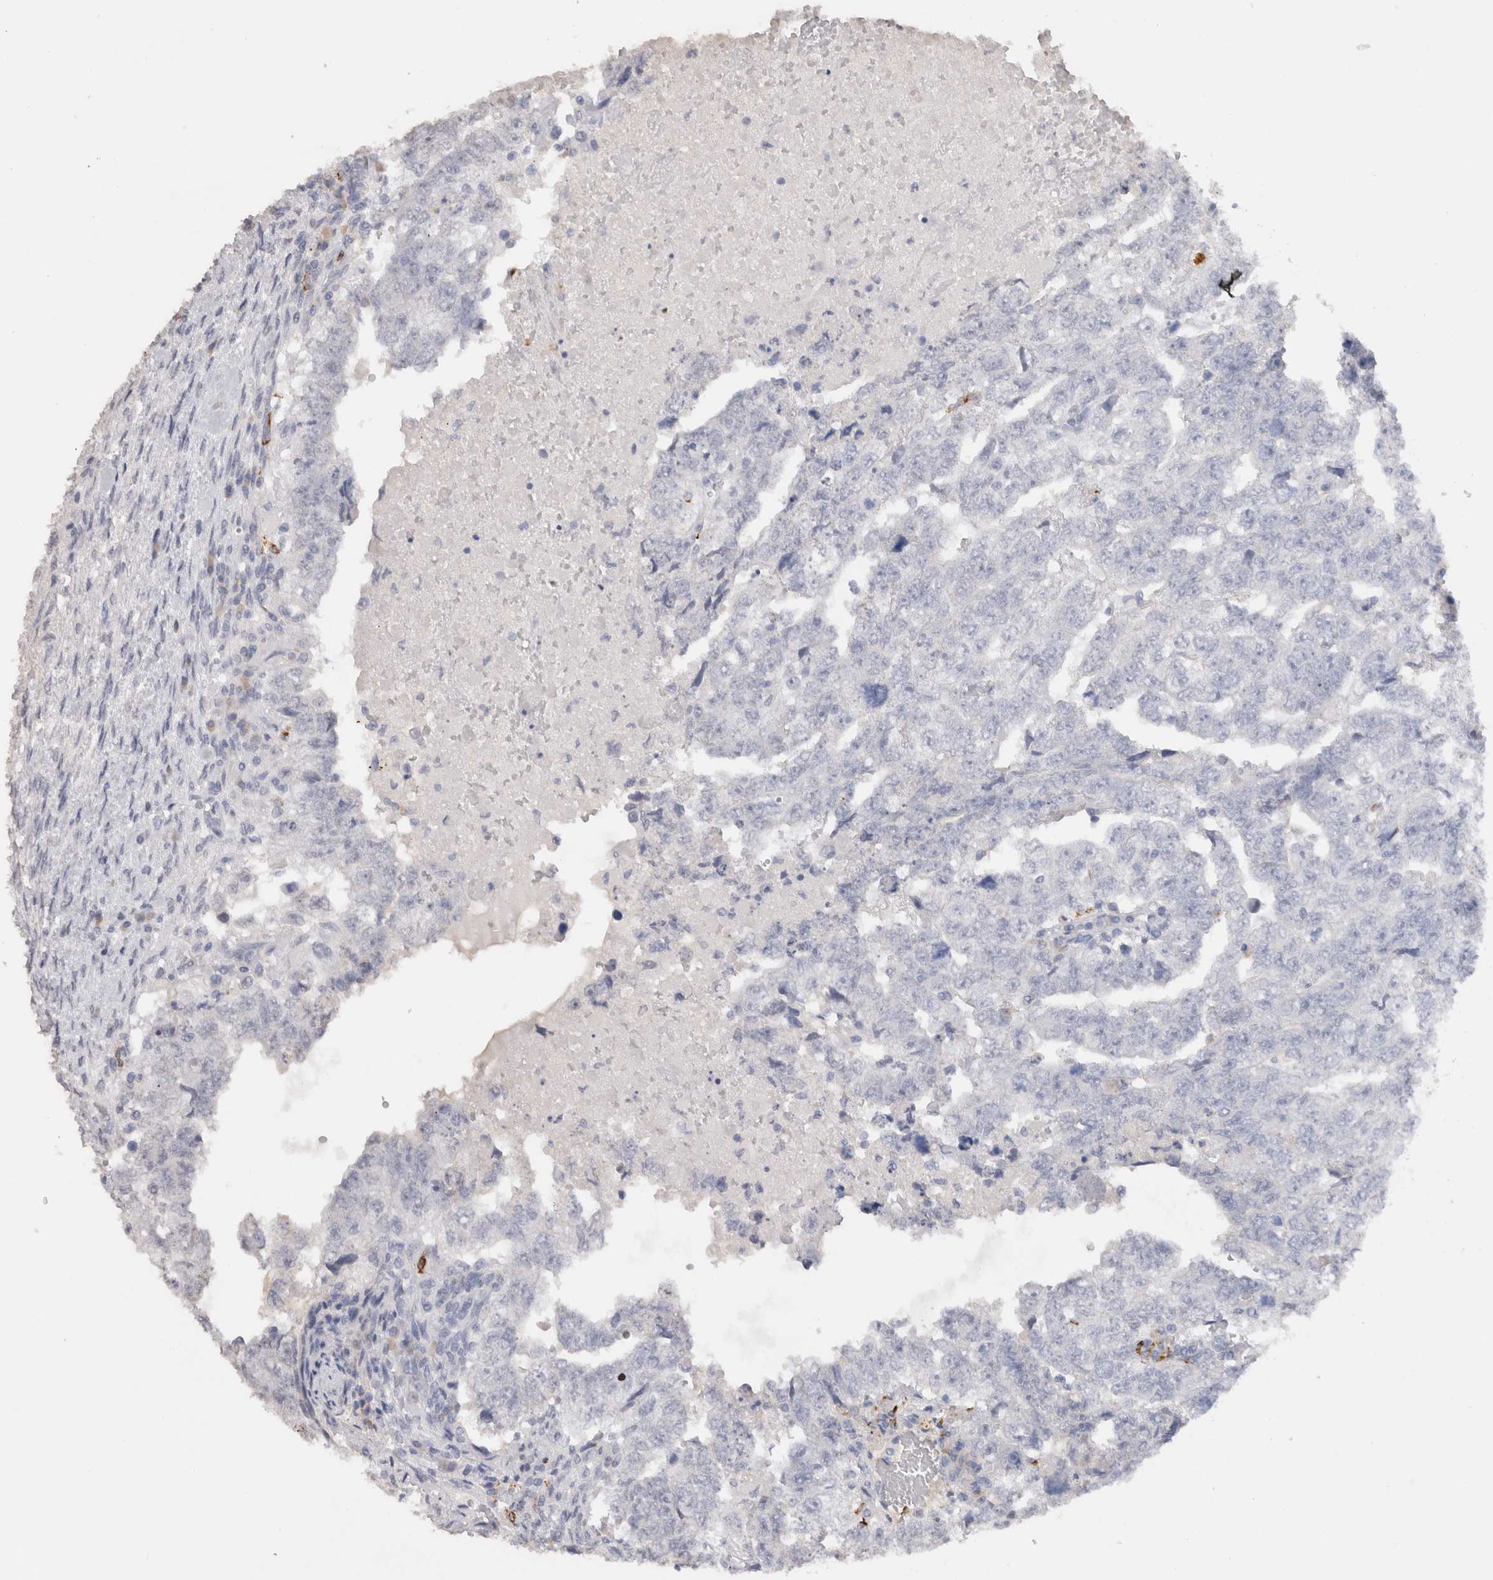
{"staining": {"intensity": "negative", "quantity": "none", "location": "none"}, "tissue": "testis cancer", "cell_type": "Tumor cells", "image_type": "cancer", "snomed": [{"axis": "morphology", "description": "Carcinoma, Embryonal, NOS"}, {"axis": "topography", "description": "Testis"}], "caption": "DAB (3,3'-diaminobenzidine) immunohistochemical staining of testis cancer displays no significant staining in tumor cells.", "gene": "LAMP3", "patient": {"sex": "male", "age": 36}}